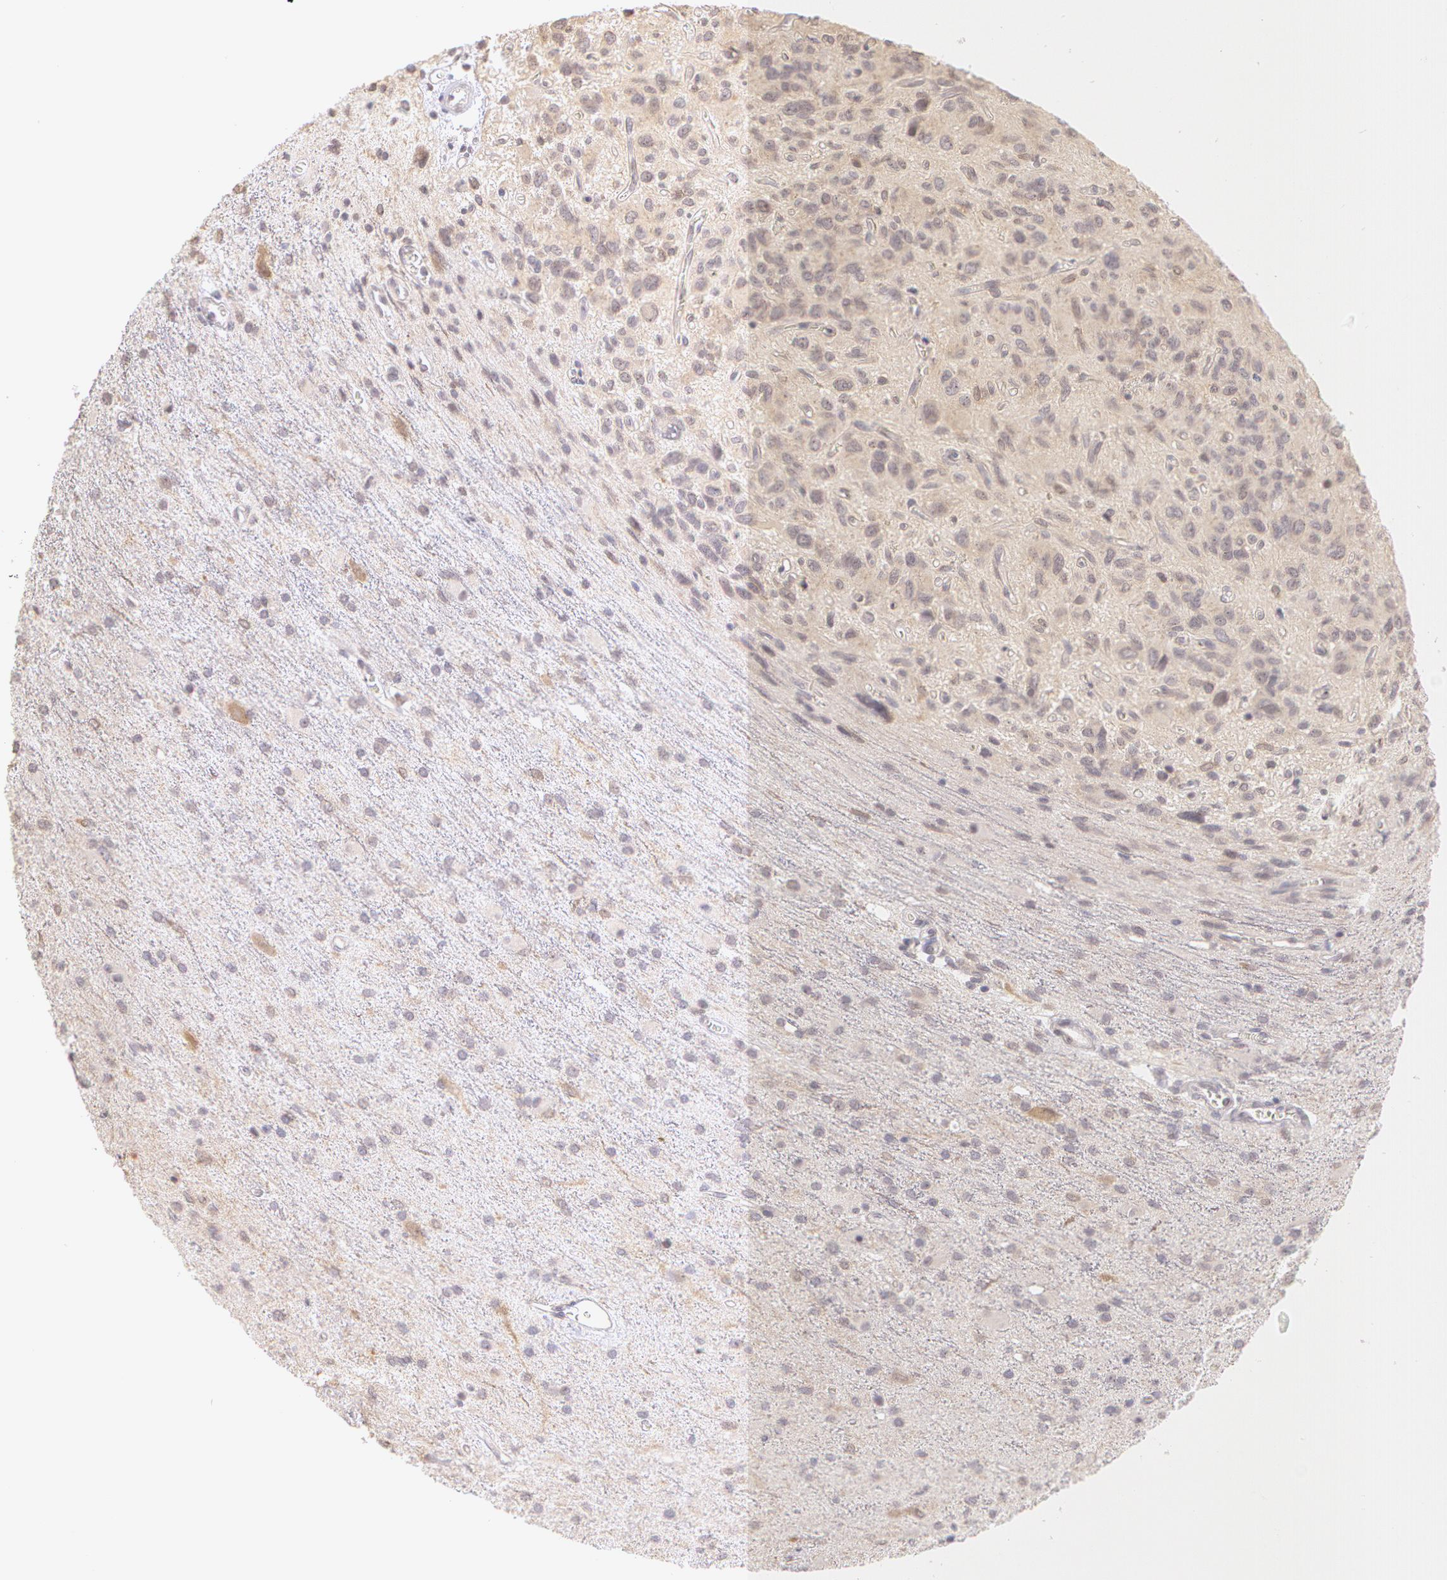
{"staining": {"intensity": "negative", "quantity": "none", "location": "none"}, "tissue": "glioma", "cell_type": "Tumor cells", "image_type": "cancer", "snomed": [{"axis": "morphology", "description": "Glioma, malignant, Low grade"}, {"axis": "topography", "description": "Brain"}], "caption": "Immunohistochemistry image of neoplastic tissue: glioma stained with DAB shows no significant protein positivity in tumor cells.", "gene": "ZNF597", "patient": {"sex": "female", "age": 15}}